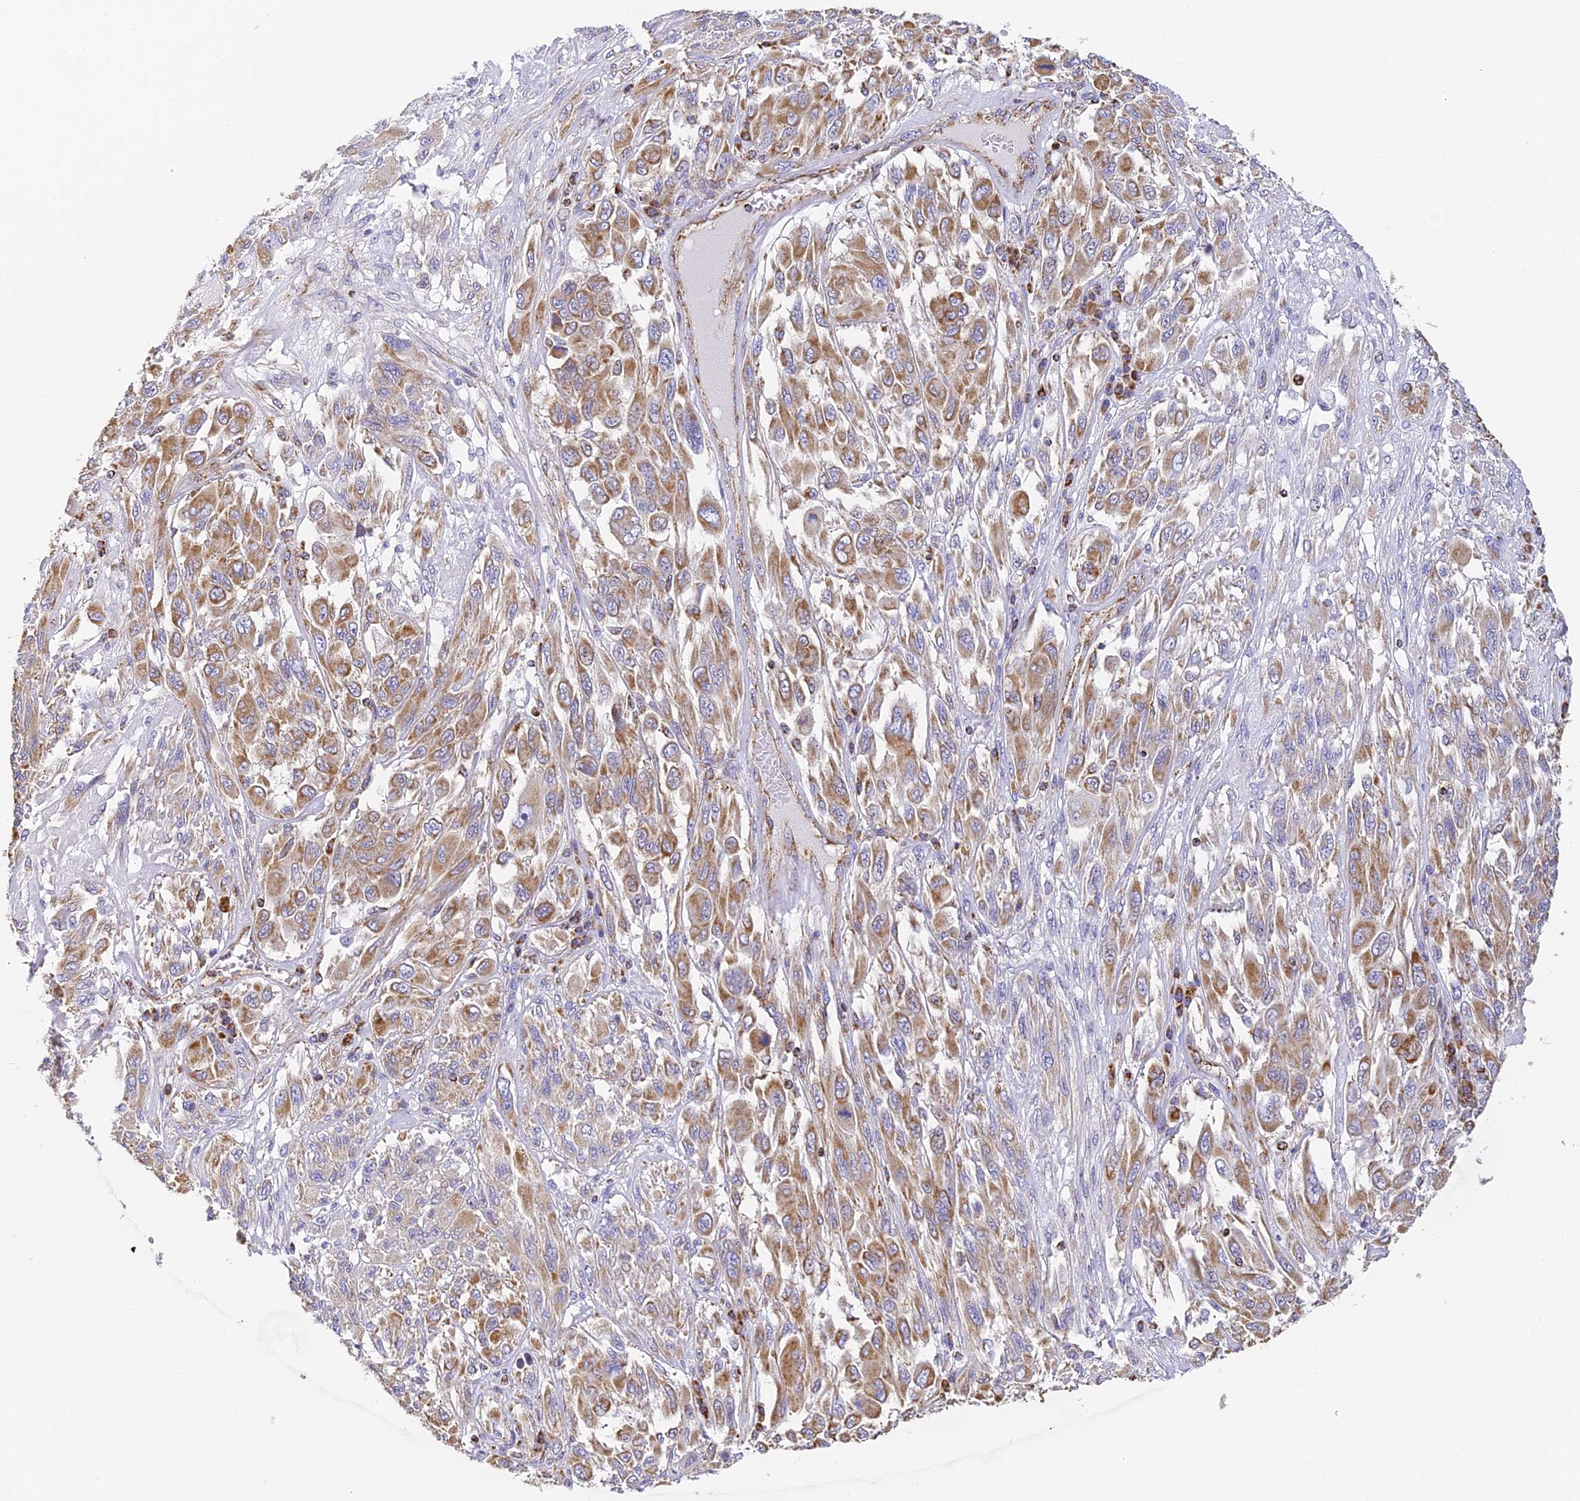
{"staining": {"intensity": "moderate", "quantity": ">75%", "location": "cytoplasmic/membranous"}, "tissue": "melanoma", "cell_type": "Tumor cells", "image_type": "cancer", "snomed": [{"axis": "morphology", "description": "Malignant melanoma, NOS"}, {"axis": "topography", "description": "Skin"}], "caption": "Human melanoma stained with a brown dye demonstrates moderate cytoplasmic/membranous positive staining in about >75% of tumor cells.", "gene": "COX6C", "patient": {"sex": "female", "age": 91}}